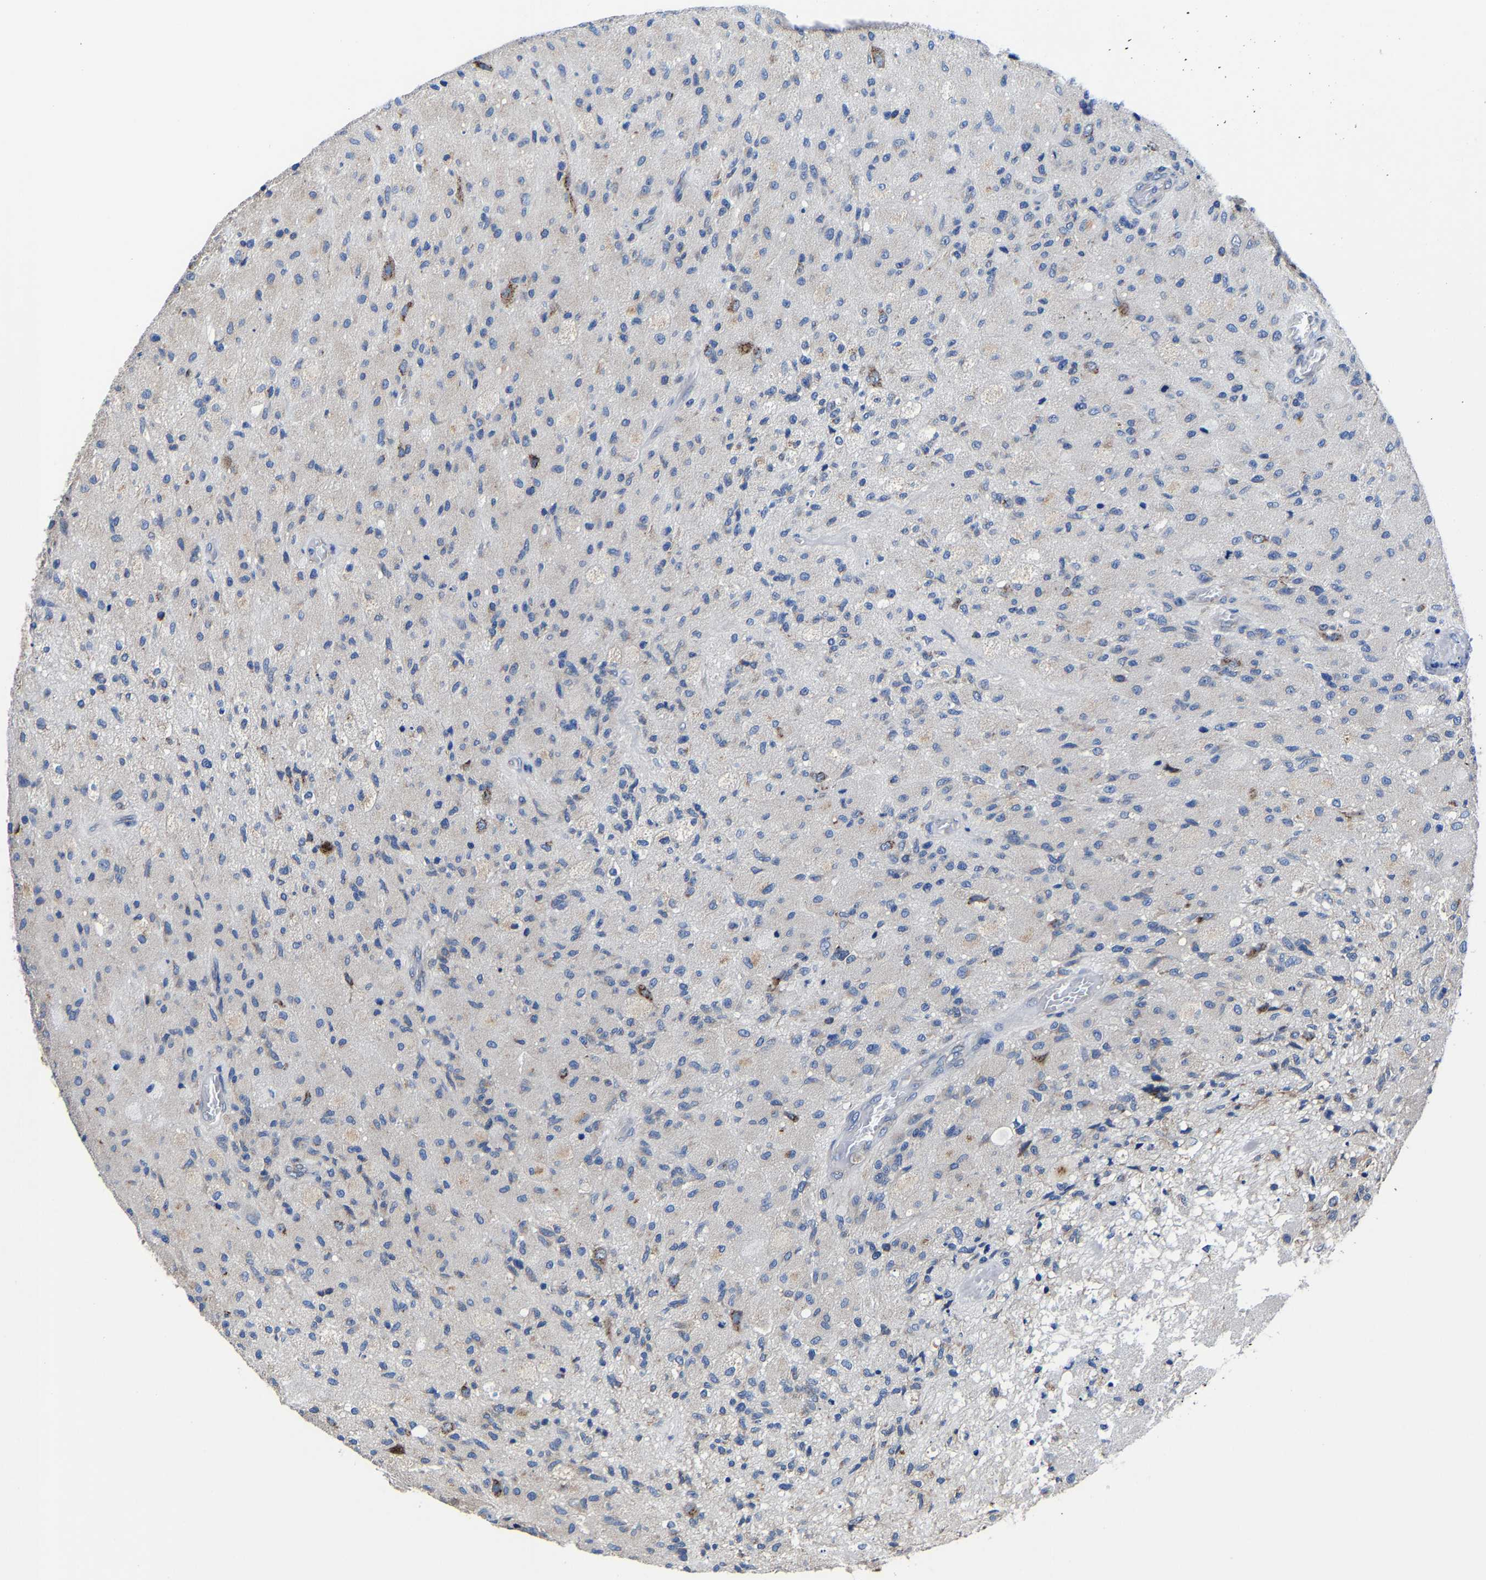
{"staining": {"intensity": "moderate", "quantity": "<25%", "location": "cytoplasmic/membranous"}, "tissue": "glioma", "cell_type": "Tumor cells", "image_type": "cancer", "snomed": [{"axis": "morphology", "description": "Normal tissue, NOS"}, {"axis": "morphology", "description": "Glioma, malignant, High grade"}, {"axis": "topography", "description": "Cerebral cortex"}], "caption": "Human glioma stained with a brown dye shows moderate cytoplasmic/membranous positive staining in approximately <25% of tumor cells.", "gene": "EBAG9", "patient": {"sex": "male", "age": 77}}